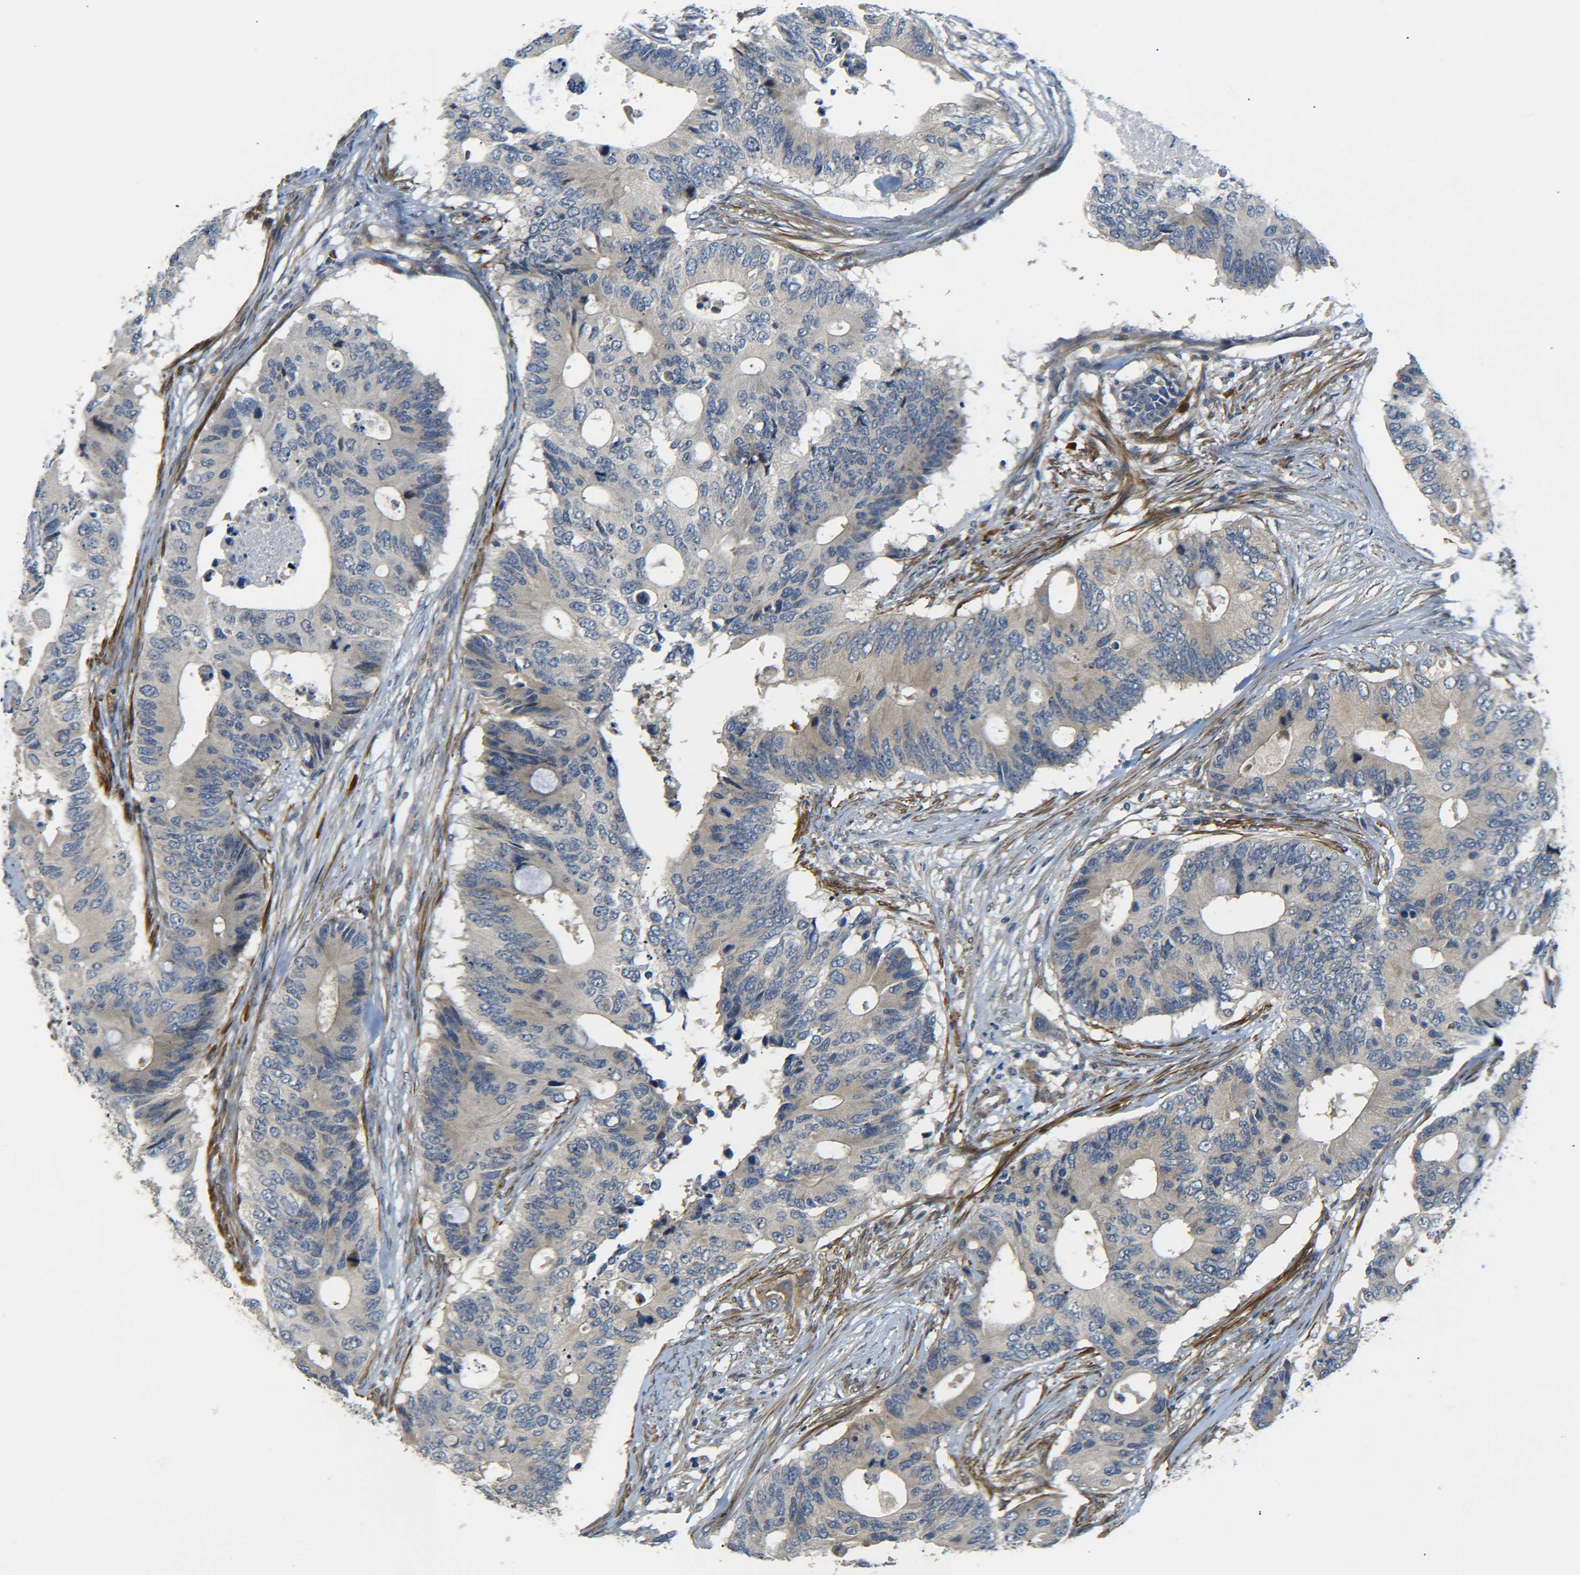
{"staining": {"intensity": "weak", "quantity": "25%-75%", "location": "cytoplasmic/membranous"}, "tissue": "colorectal cancer", "cell_type": "Tumor cells", "image_type": "cancer", "snomed": [{"axis": "morphology", "description": "Adenocarcinoma, NOS"}, {"axis": "topography", "description": "Colon"}], "caption": "Immunohistochemical staining of human colorectal adenocarcinoma displays low levels of weak cytoplasmic/membranous positivity in approximately 25%-75% of tumor cells.", "gene": "MEIS1", "patient": {"sex": "male", "age": 71}}